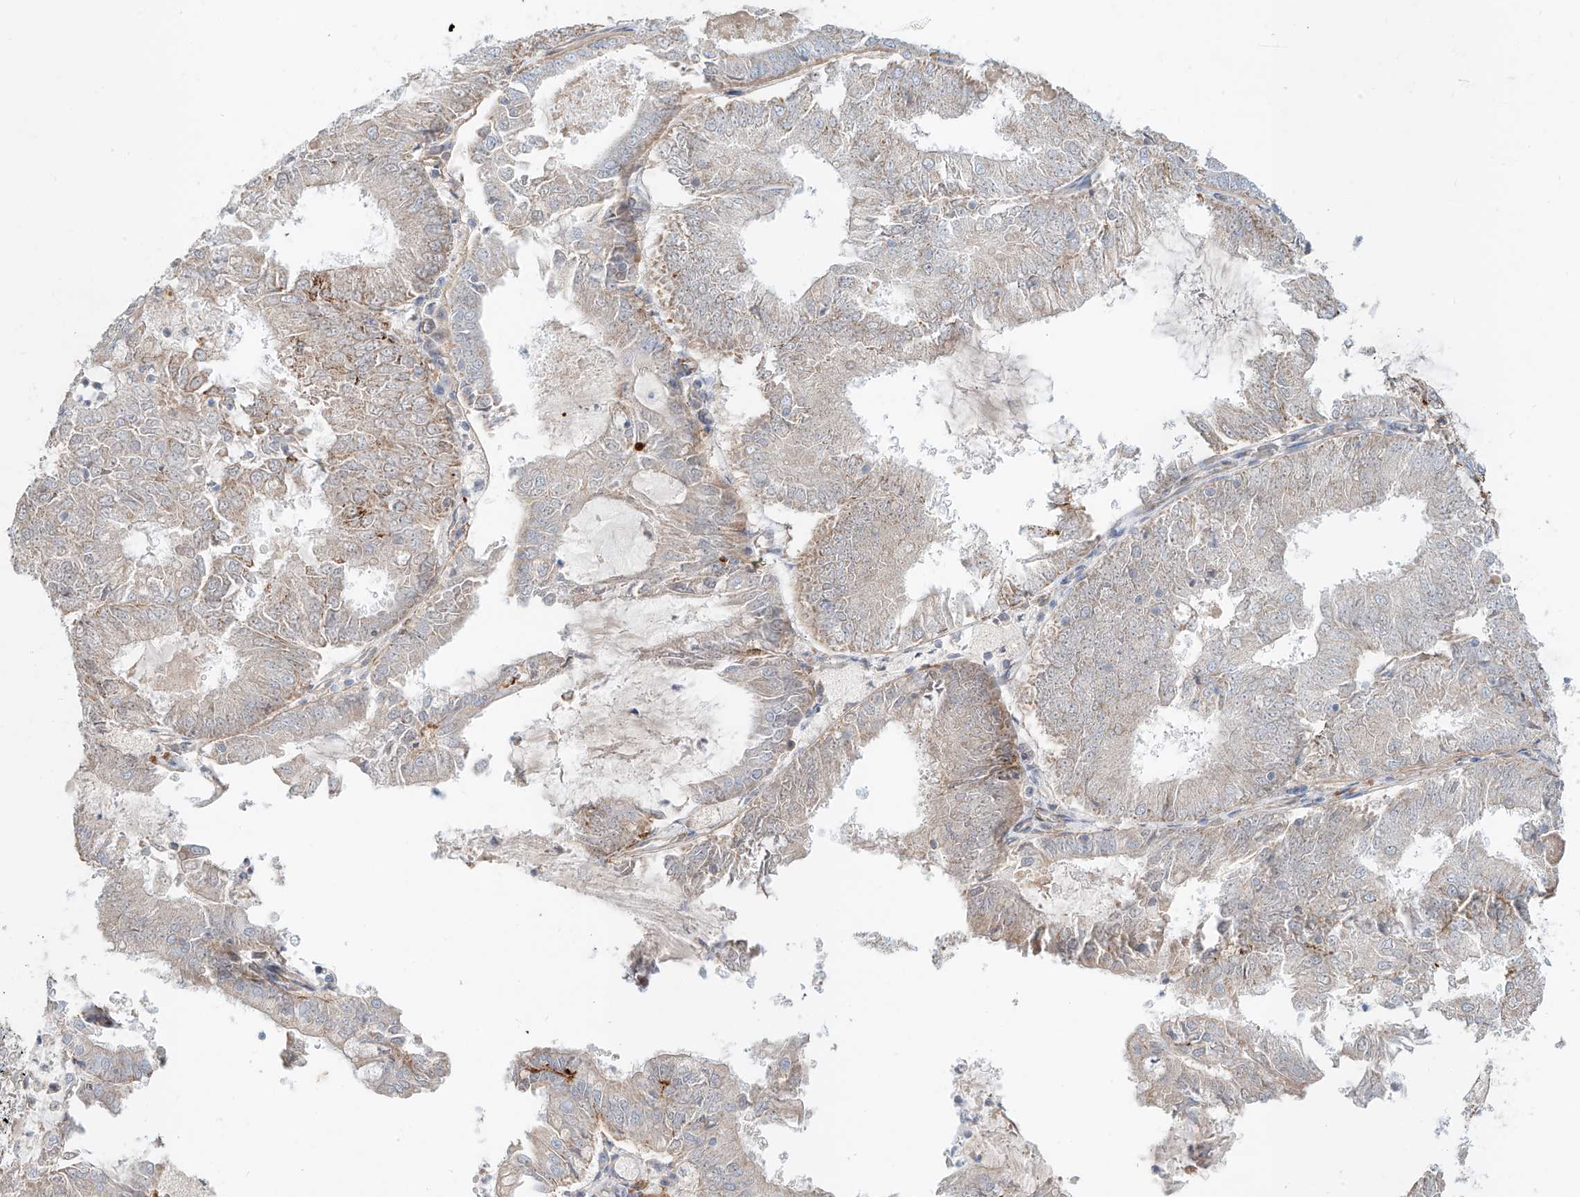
{"staining": {"intensity": "weak", "quantity": "25%-75%", "location": "cytoplasmic/membranous"}, "tissue": "endometrial cancer", "cell_type": "Tumor cells", "image_type": "cancer", "snomed": [{"axis": "morphology", "description": "Adenocarcinoma, NOS"}, {"axis": "topography", "description": "Endometrium"}], "caption": "Adenocarcinoma (endometrial) tissue exhibits weak cytoplasmic/membranous expression in about 25%-75% of tumor cells", "gene": "AJM1", "patient": {"sex": "female", "age": 57}}